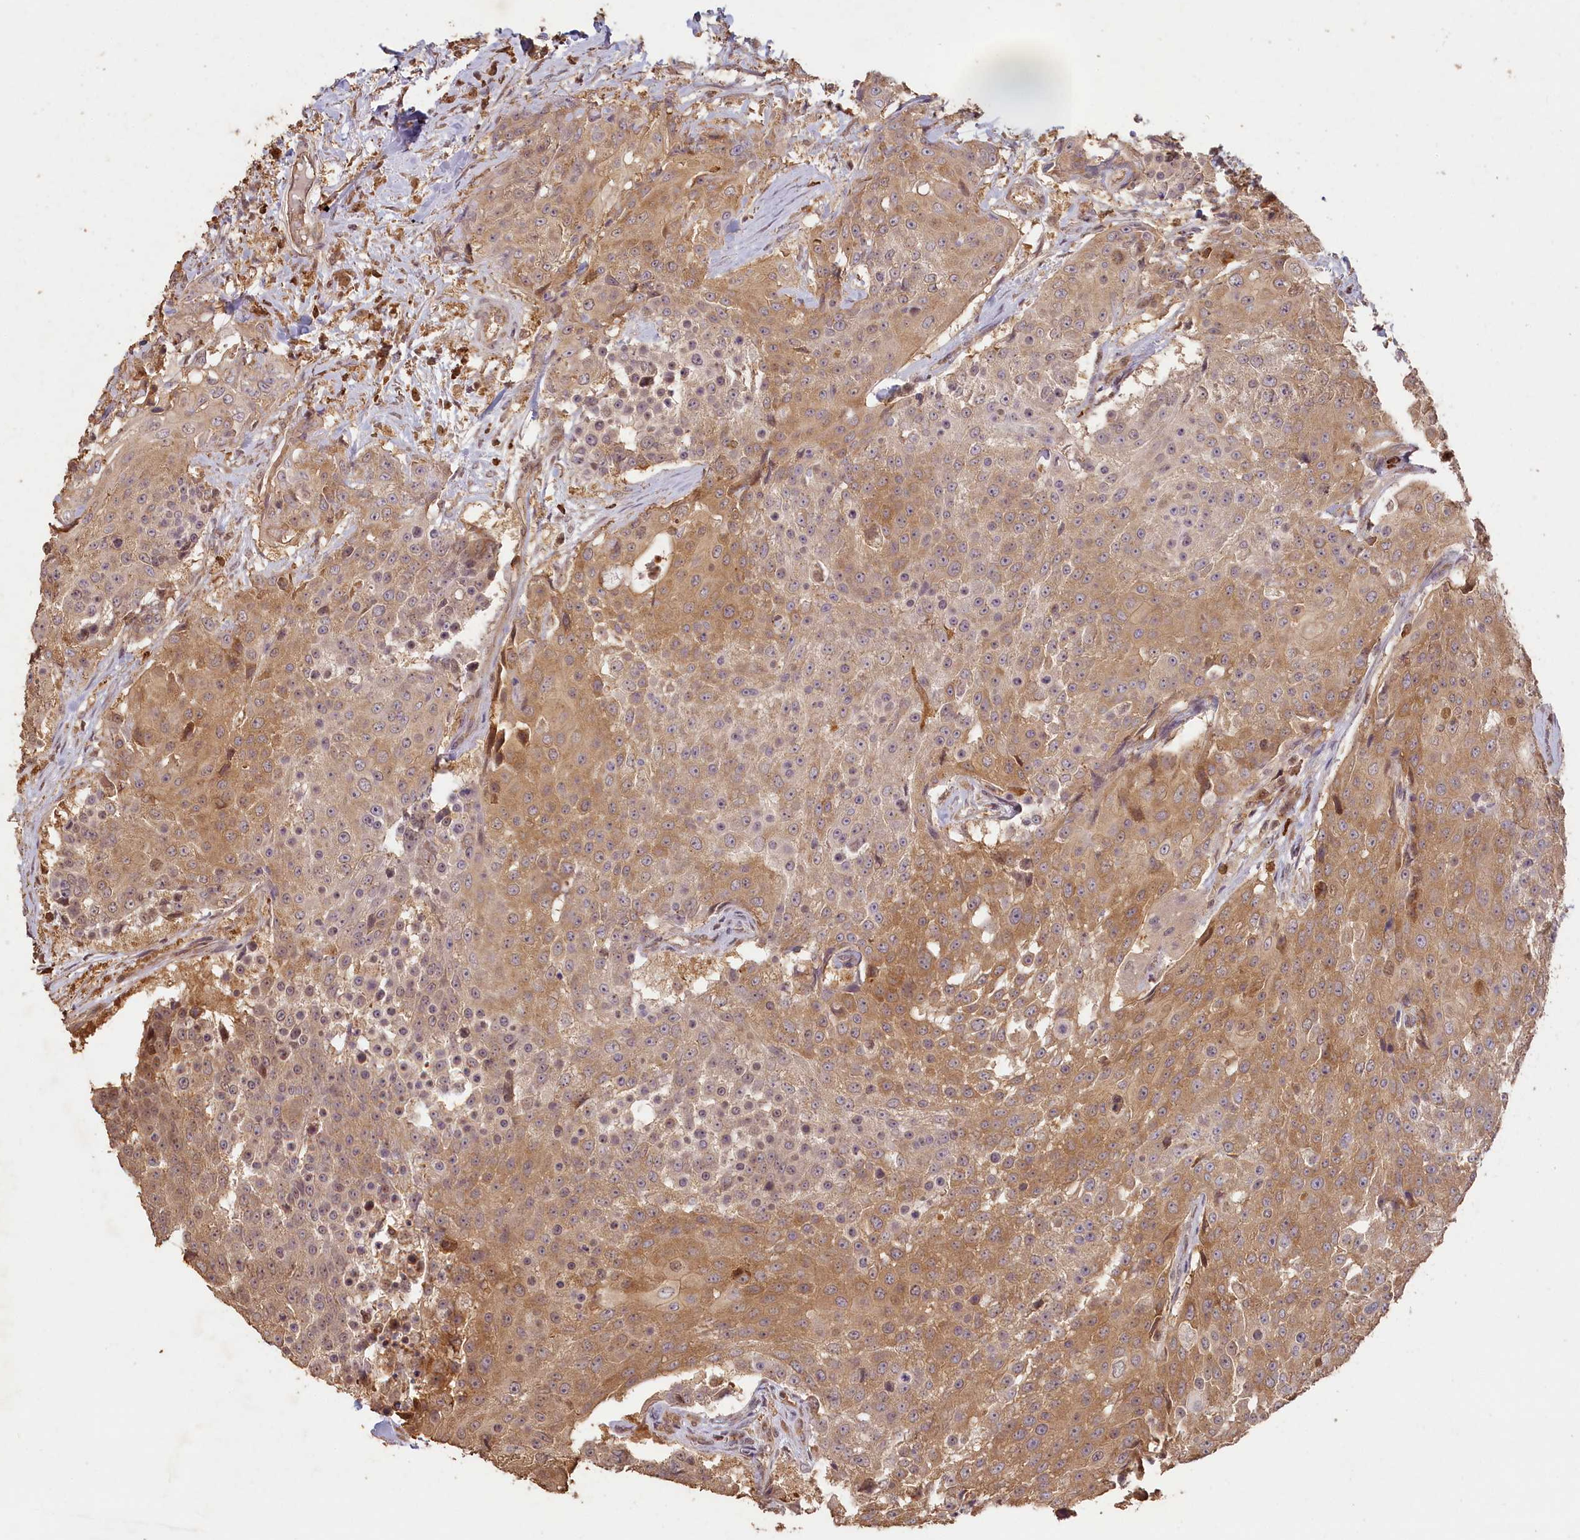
{"staining": {"intensity": "moderate", "quantity": "25%-75%", "location": "cytoplasmic/membranous"}, "tissue": "urothelial cancer", "cell_type": "Tumor cells", "image_type": "cancer", "snomed": [{"axis": "morphology", "description": "Urothelial carcinoma, High grade"}, {"axis": "topography", "description": "Urinary bladder"}], "caption": "Moderate cytoplasmic/membranous staining is present in about 25%-75% of tumor cells in urothelial carcinoma (high-grade).", "gene": "MADD", "patient": {"sex": "female", "age": 63}}